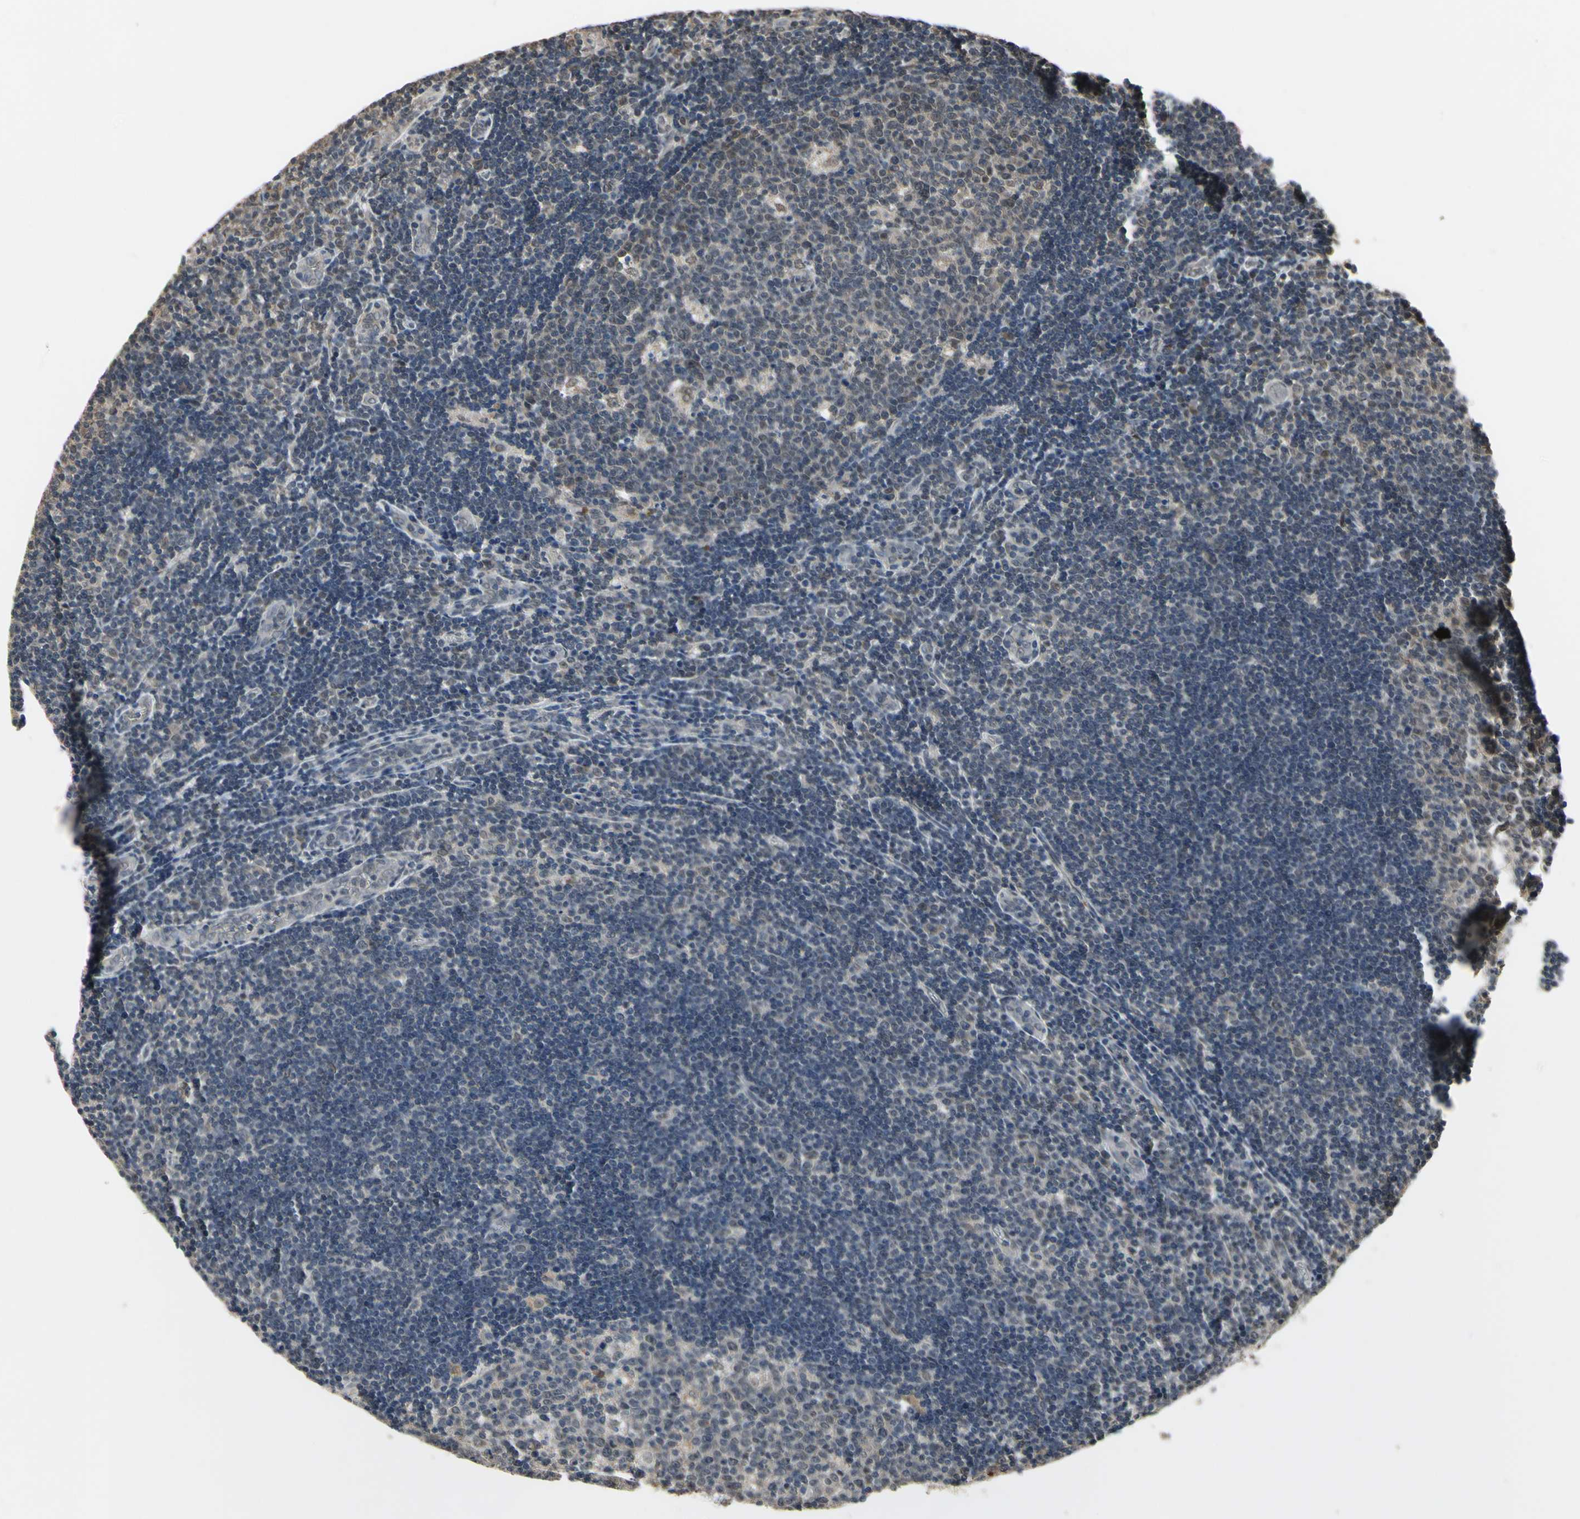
{"staining": {"intensity": "negative", "quantity": "none", "location": "none"}, "tissue": "lymph node", "cell_type": "Germinal center cells", "image_type": "normal", "snomed": [{"axis": "morphology", "description": "Normal tissue, NOS"}, {"axis": "topography", "description": "Lymph node"}, {"axis": "topography", "description": "Salivary gland"}], "caption": "This histopathology image is of unremarkable lymph node stained with IHC to label a protein in brown with the nuclei are counter-stained blue. There is no expression in germinal center cells.", "gene": "ZNF174", "patient": {"sex": "male", "age": 8}}